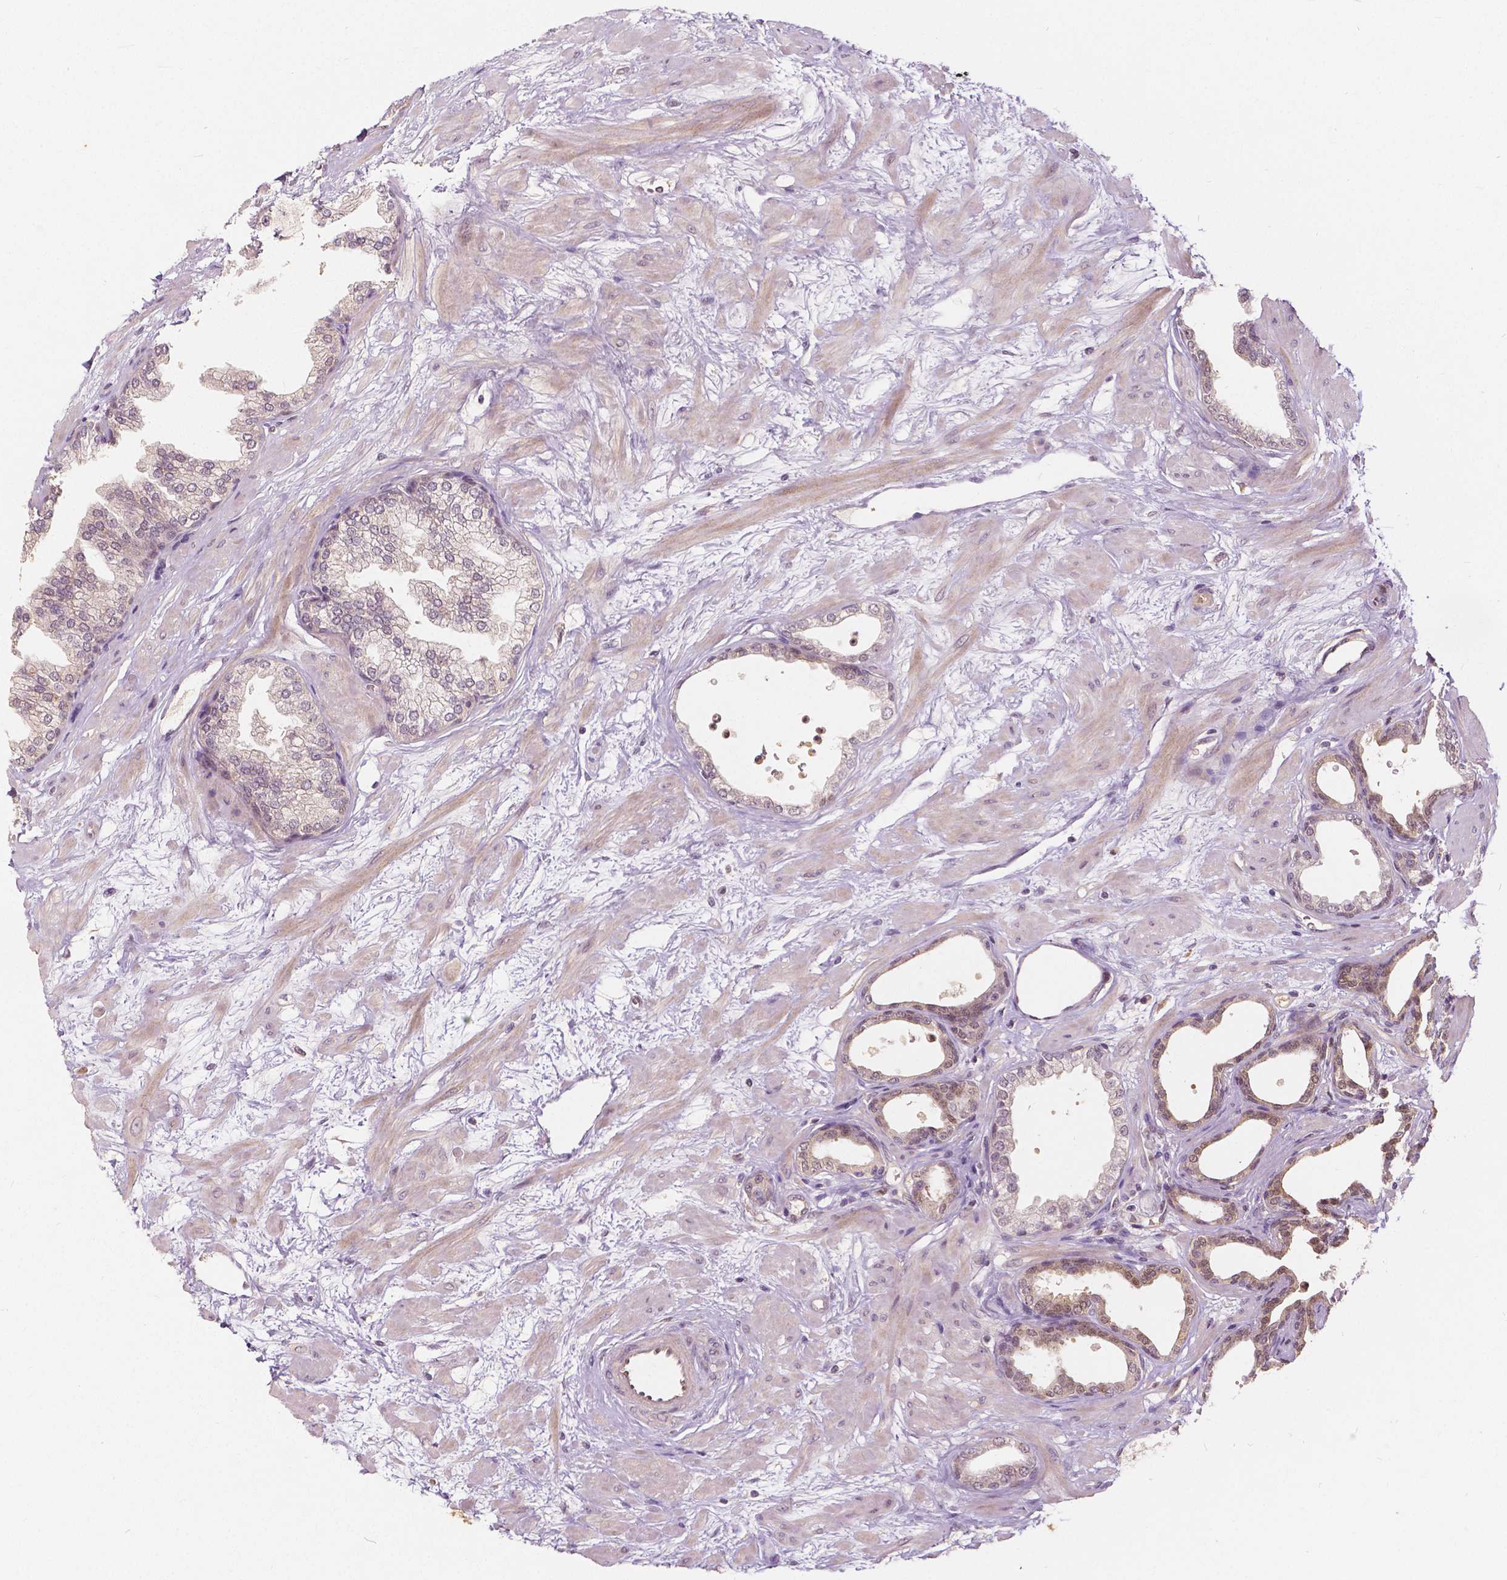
{"staining": {"intensity": "moderate", "quantity": "25%-75%", "location": "cytoplasmic/membranous,nuclear"}, "tissue": "prostate", "cell_type": "Glandular cells", "image_type": "normal", "snomed": [{"axis": "morphology", "description": "Normal tissue, NOS"}, {"axis": "topography", "description": "Prostate"}], "caption": "Protein expression by immunohistochemistry reveals moderate cytoplasmic/membranous,nuclear expression in approximately 25%-75% of glandular cells in normal prostate. Using DAB (3,3'-diaminobenzidine) (brown) and hematoxylin (blue) stains, captured at high magnification using brightfield microscopy.", "gene": "NAPRT", "patient": {"sex": "male", "age": 37}}